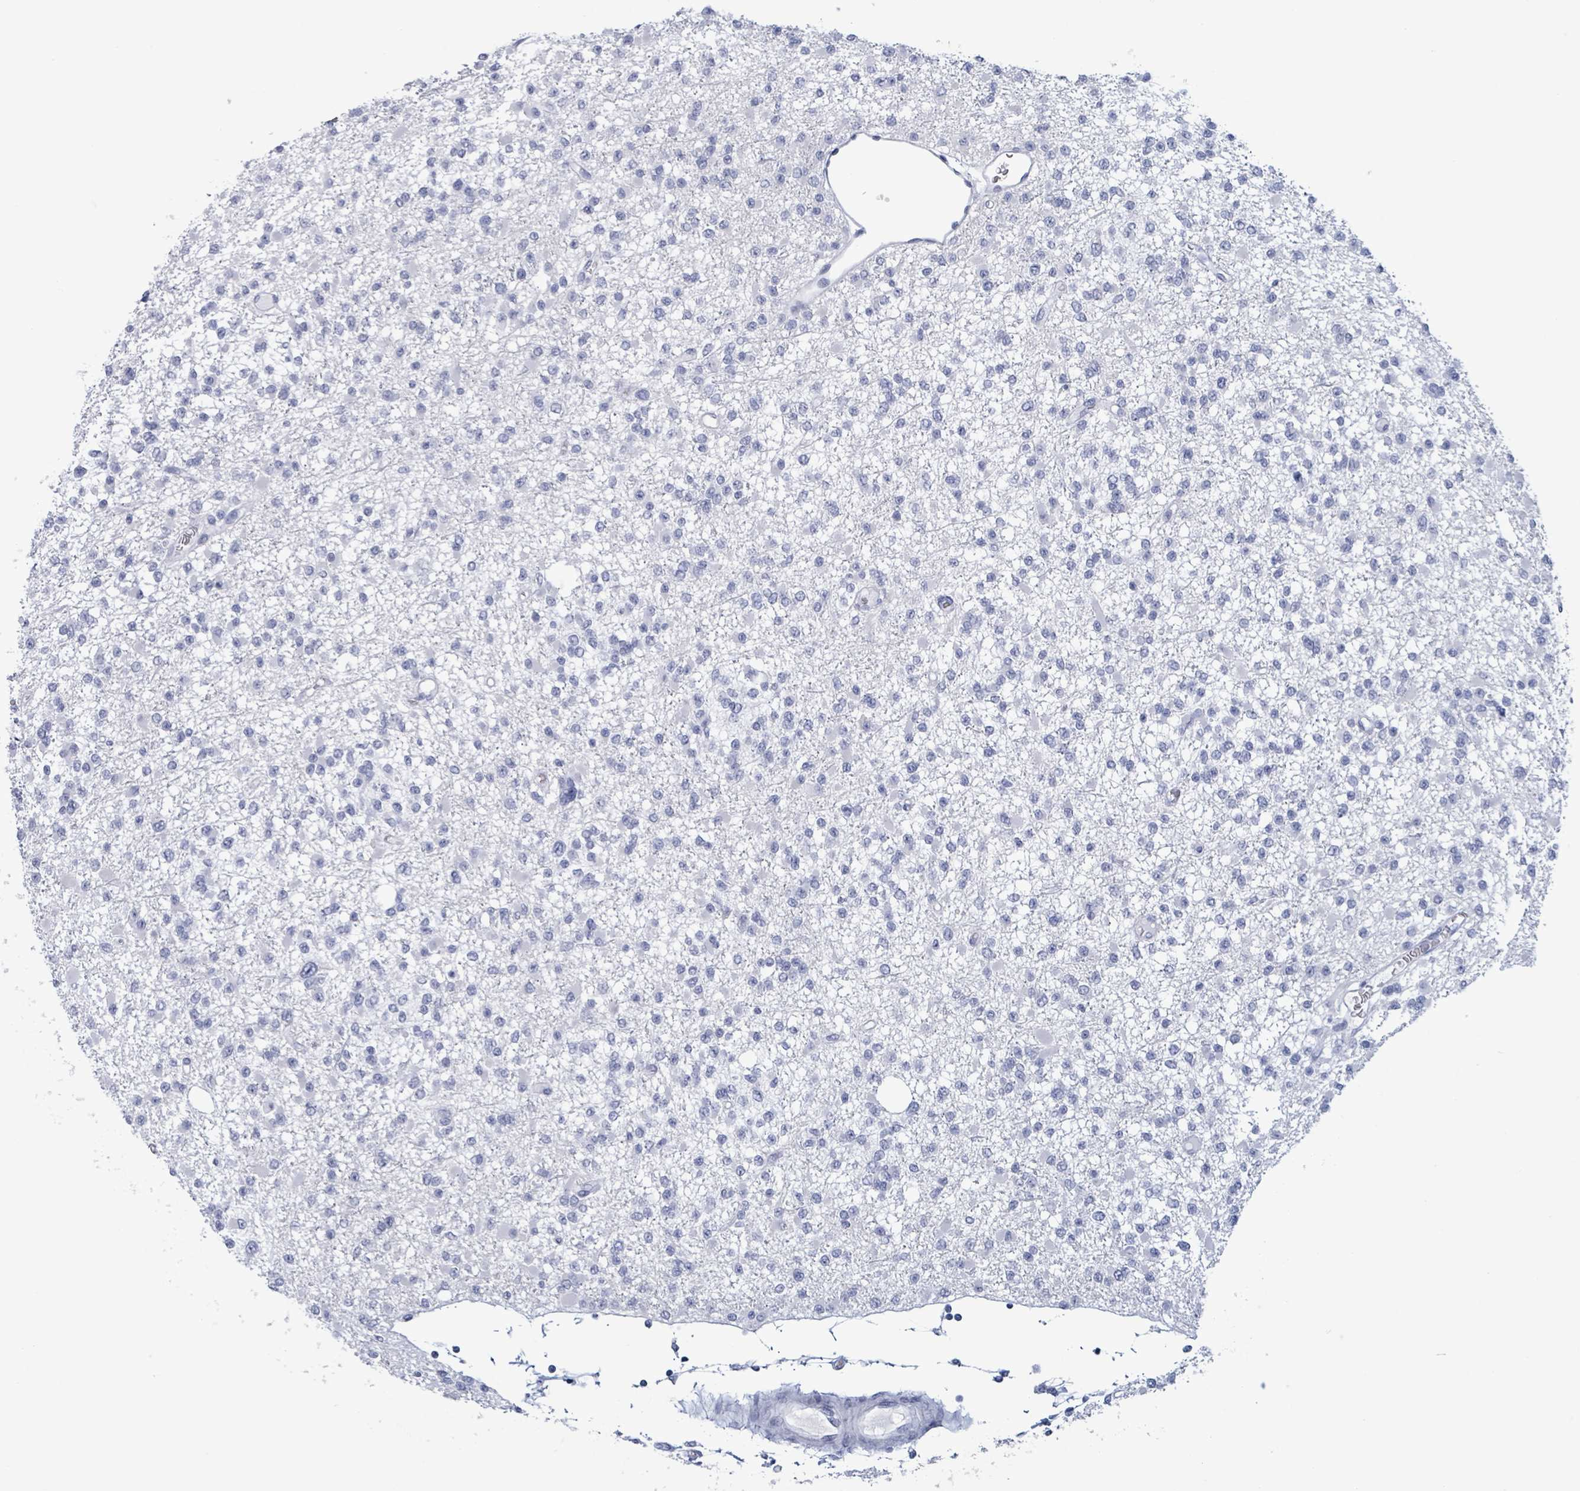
{"staining": {"intensity": "negative", "quantity": "none", "location": "none"}, "tissue": "glioma", "cell_type": "Tumor cells", "image_type": "cancer", "snomed": [{"axis": "morphology", "description": "Glioma, malignant, Low grade"}, {"axis": "topography", "description": "Brain"}], "caption": "A histopathology image of human glioma is negative for staining in tumor cells.", "gene": "NKX2-1", "patient": {"sex": "female", "age": 22}}